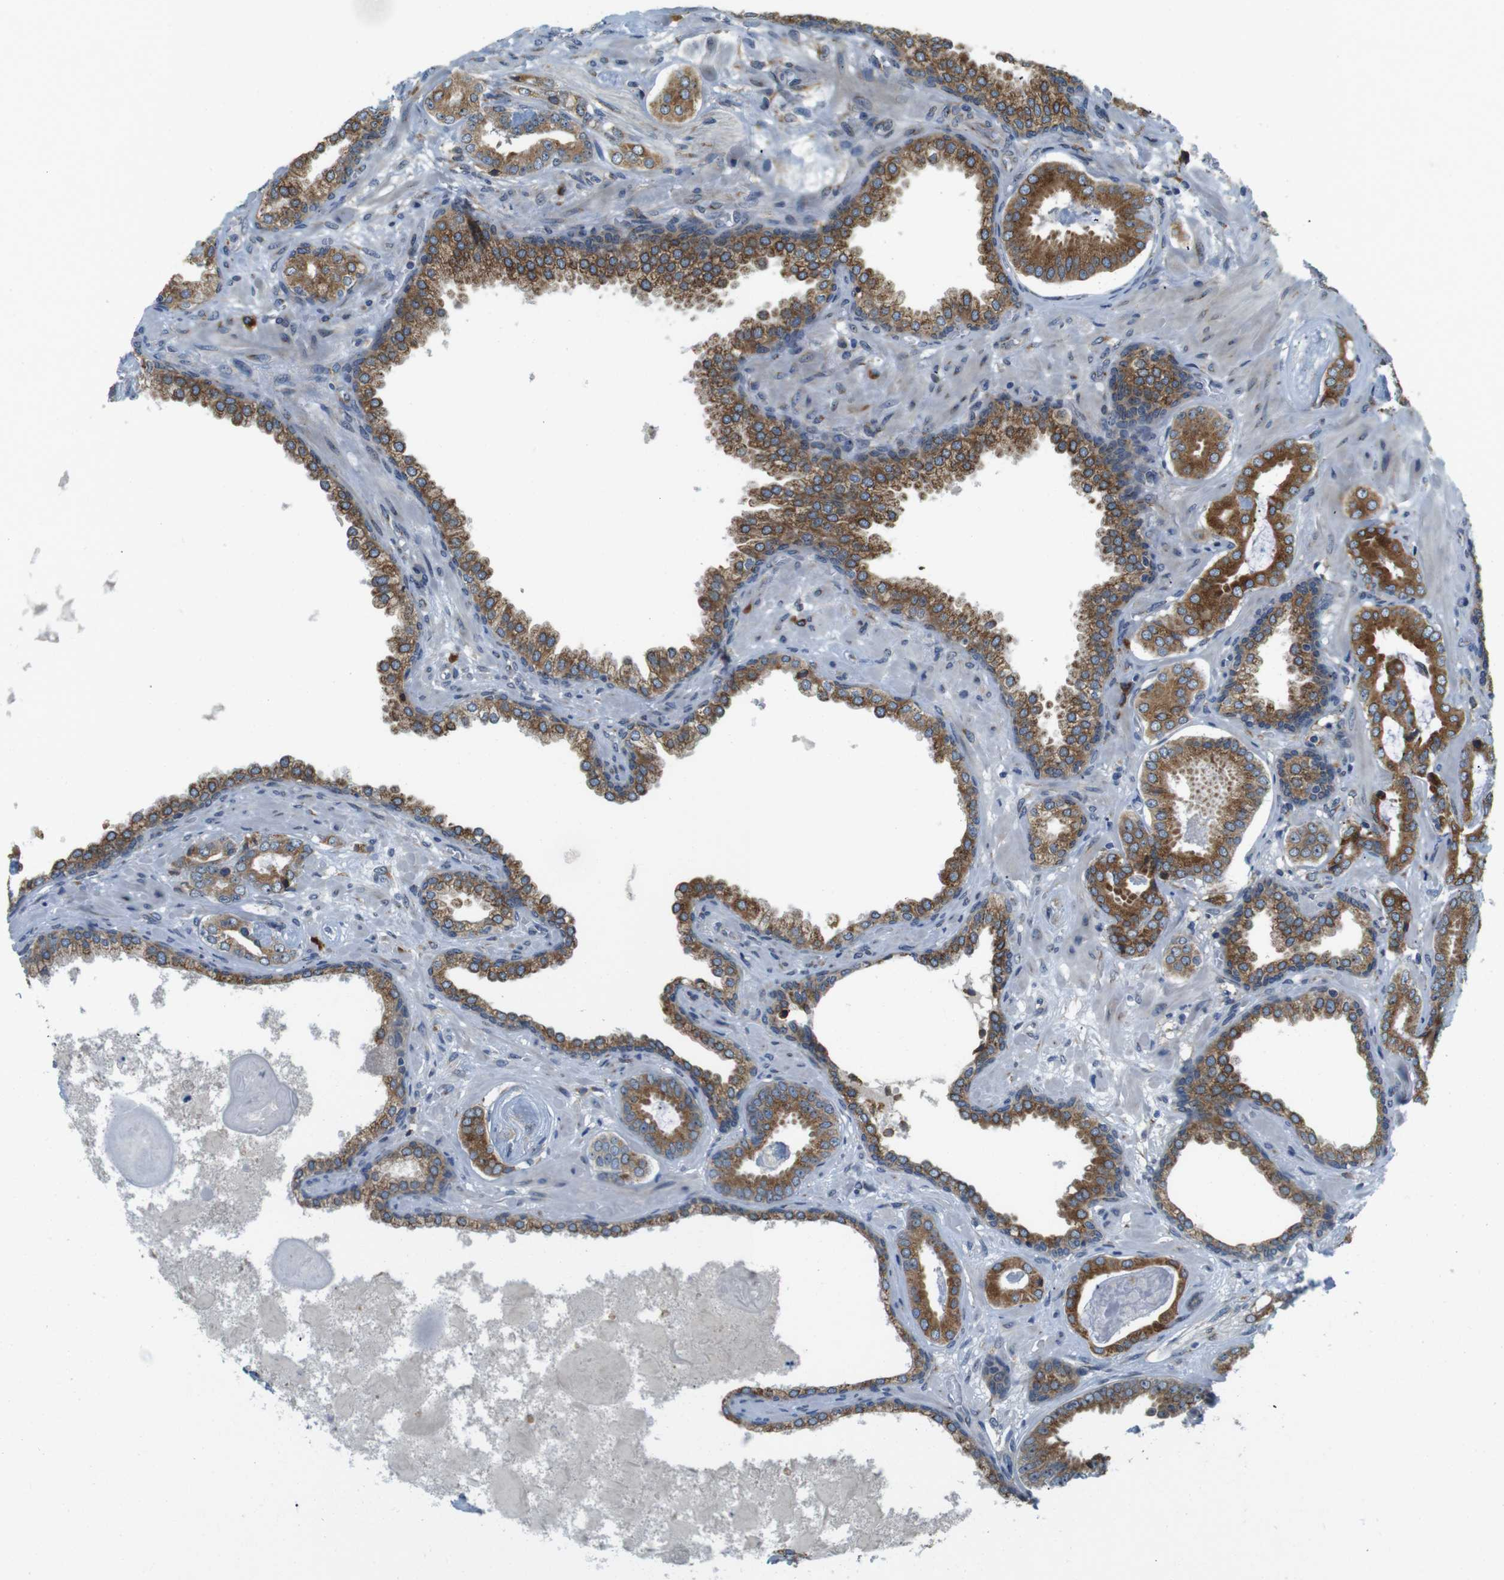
{"staining": {"intensity": "moderate", "quantity": ">75%", "location": "cytoplasmic/membranous"}, "tissue": "prostate cancer", "cell_type": "Tumor cells", "image_type": "cancer", "snomed": [{"axis": "morphology", "description": "Adenocarcinoma, Low grade"}, {"axis": "topography", "description": "Prostate"}], "caption": "Prostate adenocarcinoma (low-grade) tissue exhibits moderate cytoplasmic/membranous positivity in approximately >75% of tumor cells", "gene": "TMEM143", "patient": {"sex": "male", "age": 53}}